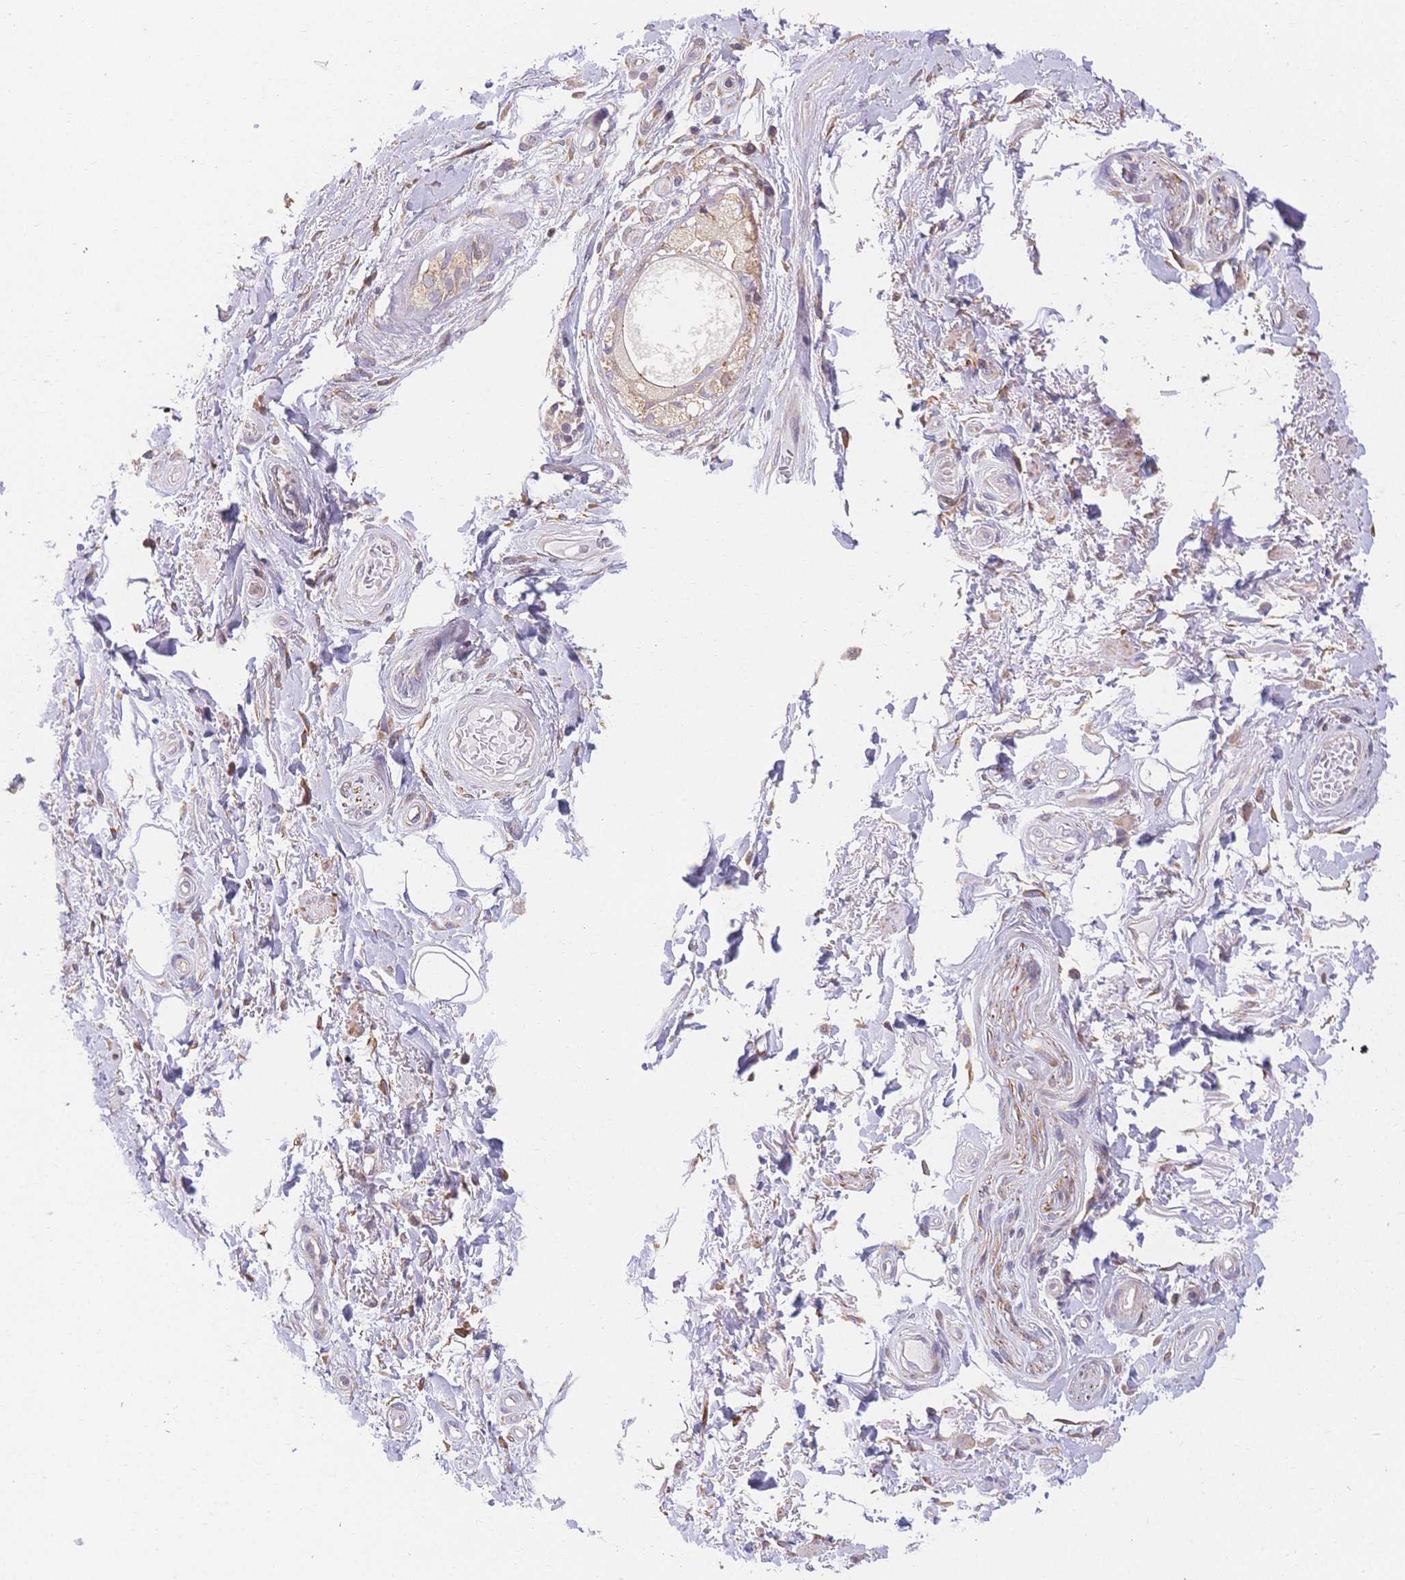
{"staining": {"intensity": "negative", "quantity": "none", "location": "none"}, "tissue": "adipose tissue", "cell_type": "Adipocytes", "image_type": "normal", "snomed": [{"axis": "morphology", "description": "Normal tissue, NOS"}, {"axis": "topography", "description": "Peripheral nerve tissue"}], "caption": "This is an IHC histopathology image of benign adipose tissue. There is no staining in adipocytes.", "gene": "HS3ST5", "patient": {"sex": "male", "age": 51}}